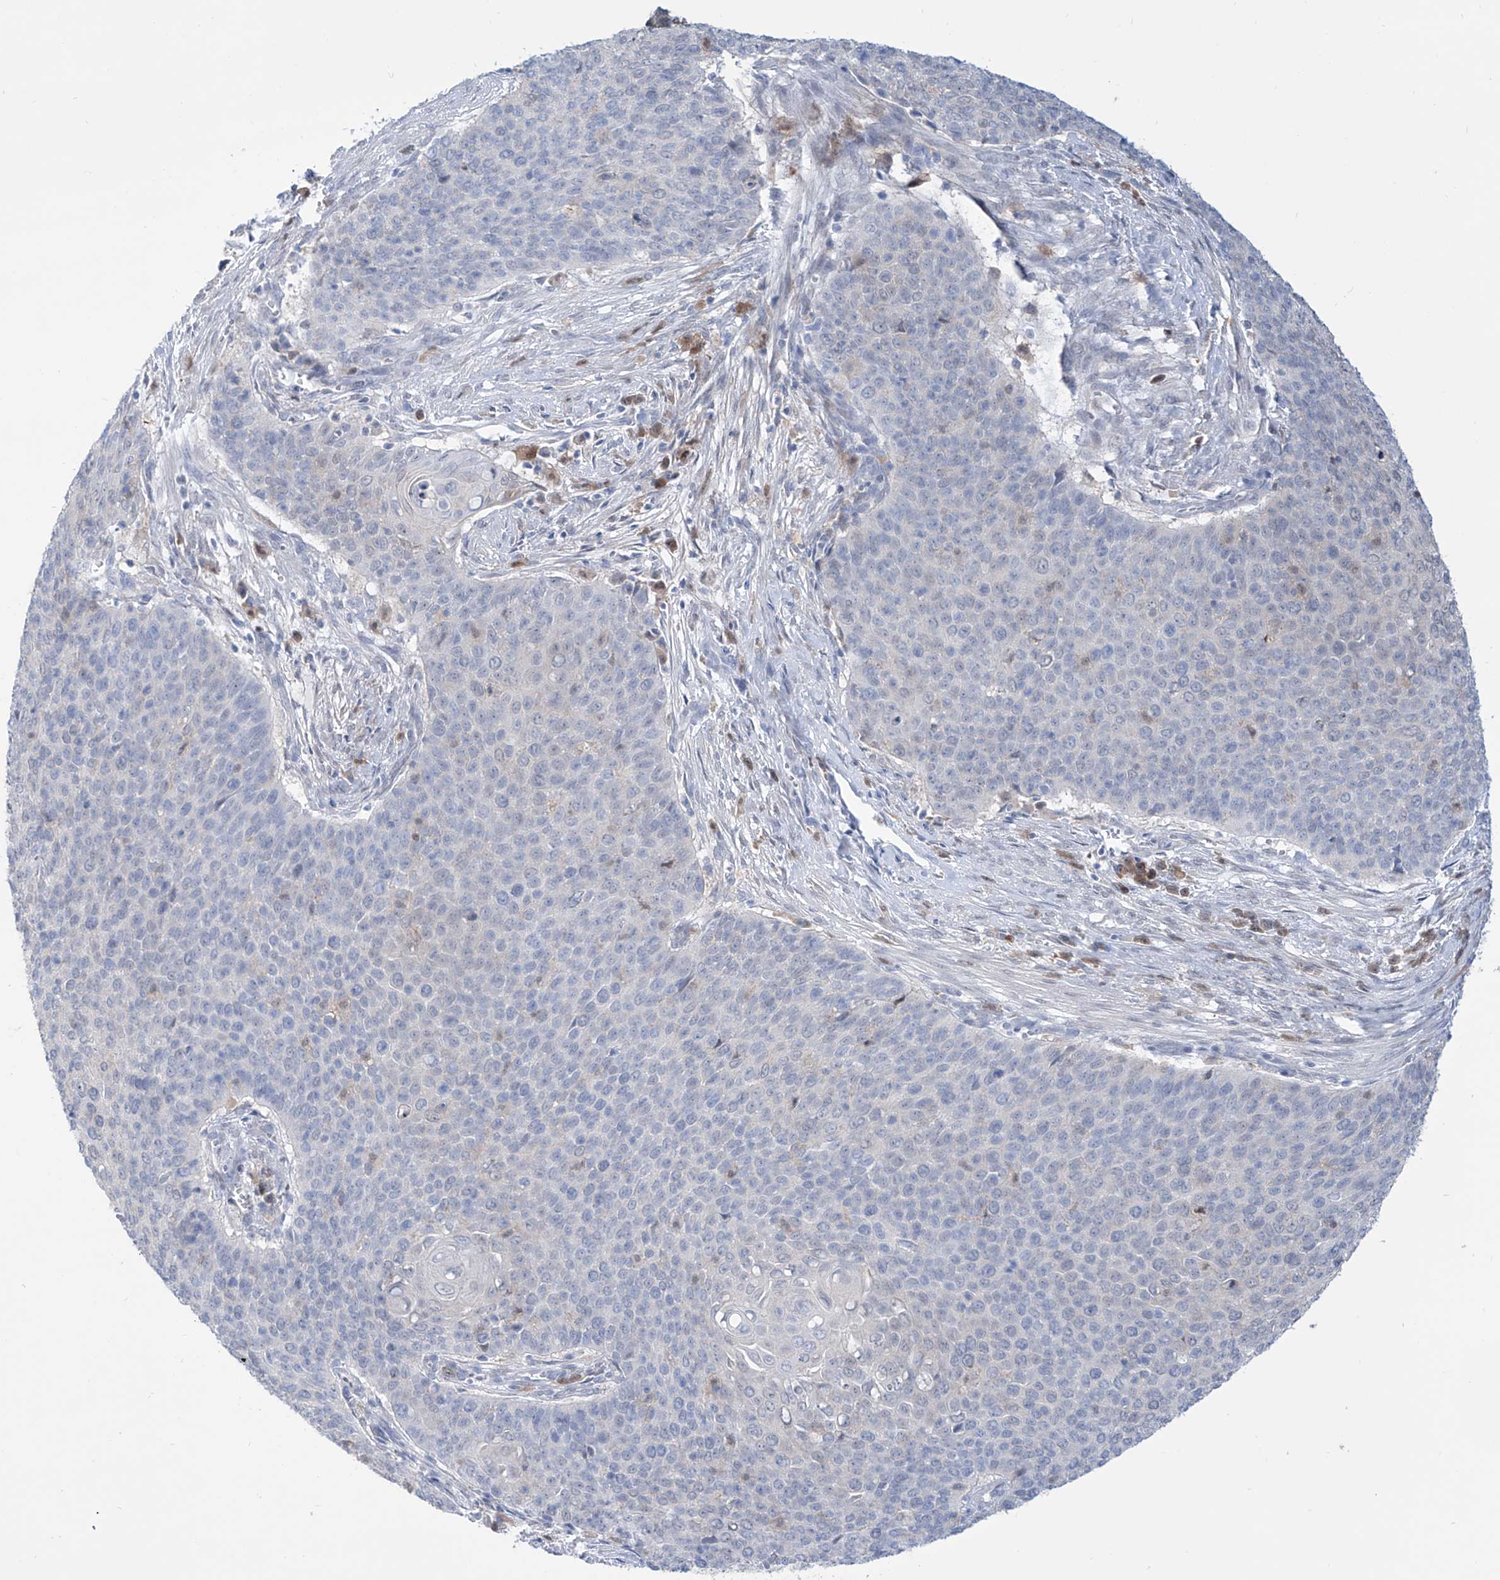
{"staining": {"intensity": "negative", "quantity": "none", "location": "none"}, "tissue": "cervical cancer", "cell_type": "Tumor cells", "image_type": "cancer", "snomed": [{"axis": "morphology", "description": "Squamous cell carcinoma, NOS"}, {"axis": "topography", "description": "Cervix"}], "caption": "There is no significant staining in tumor cells of cervical cancer.", "gene": "PDXK", "patient": {"sex": "female", "age": 39}}